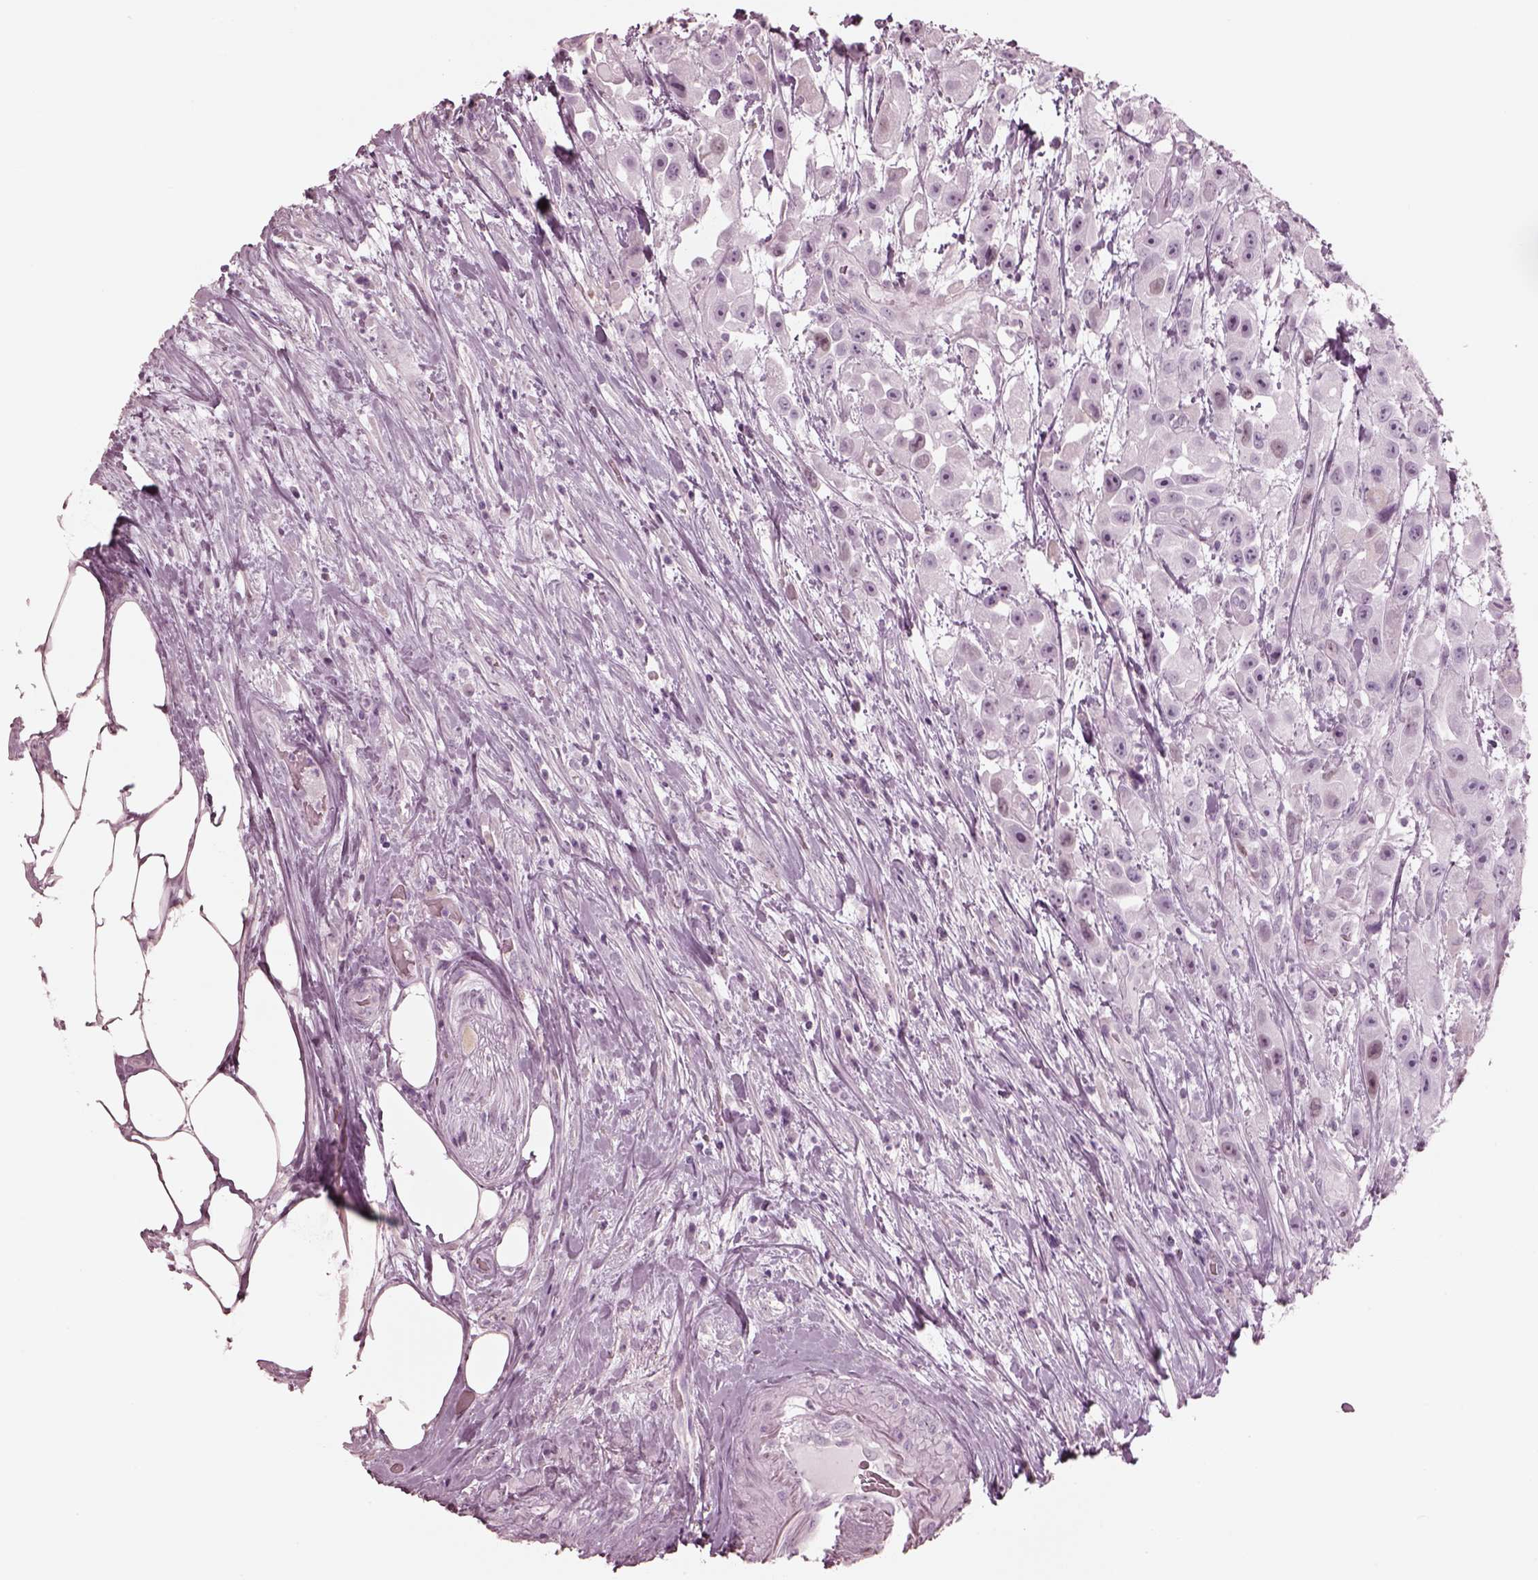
{"staining": {"intensity": "negative", "quantity": "none", "location": "none"}, "tissue": "urothelial cancer", "cell_type": "Tumor cells", "image_type": "cancer", "snomed": [{"axis": "morphology", "description": "Urothelial carcinoma, High grade"}, {"axis": "topography", "description": "Urinary bladder"}], "caption": "Tumor cells show no significant staining in urothelial carcinoma (high-grade).", "gene": "KRTAP24-1", "patient": {"sex": "male", "age": 79}}